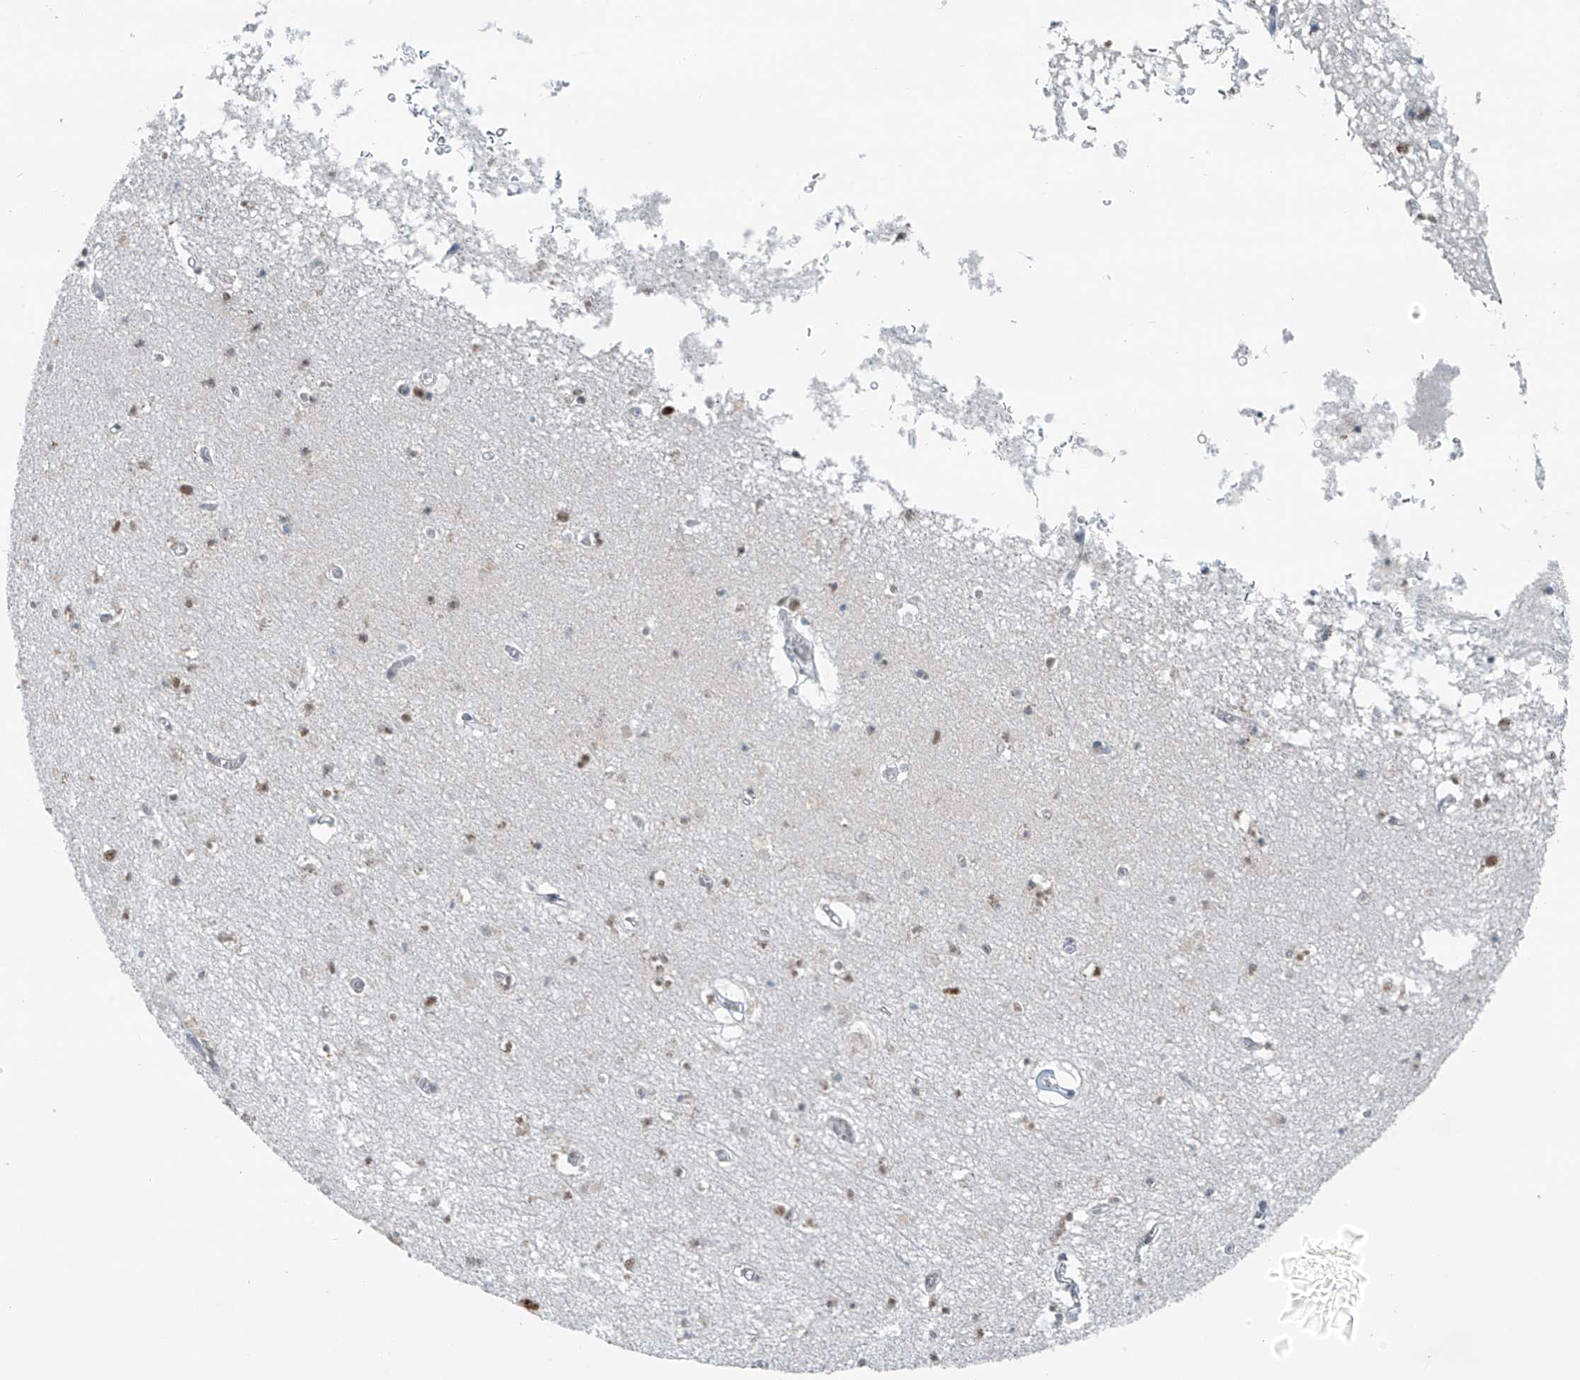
{"staining": {"intensity": "strong", "quantity": "<25%", "location": "nuclear"}, "tissue": "hippocampus", "cell_type": "Glial cells", "image_type": "normal", "snomed": [{"axis": "morphology", "description": "Normal tissue, NOS"}, {"axis": "topography", "description": "Hippocampus"}], "caption": "The histopathology image reveals staining of unremarkable hippocampus, revealing strong nuclear protein positivity (brown color) within glial cells.", "gene": "WRNIP1", "patient": {"sex": "male", "age": 70}}